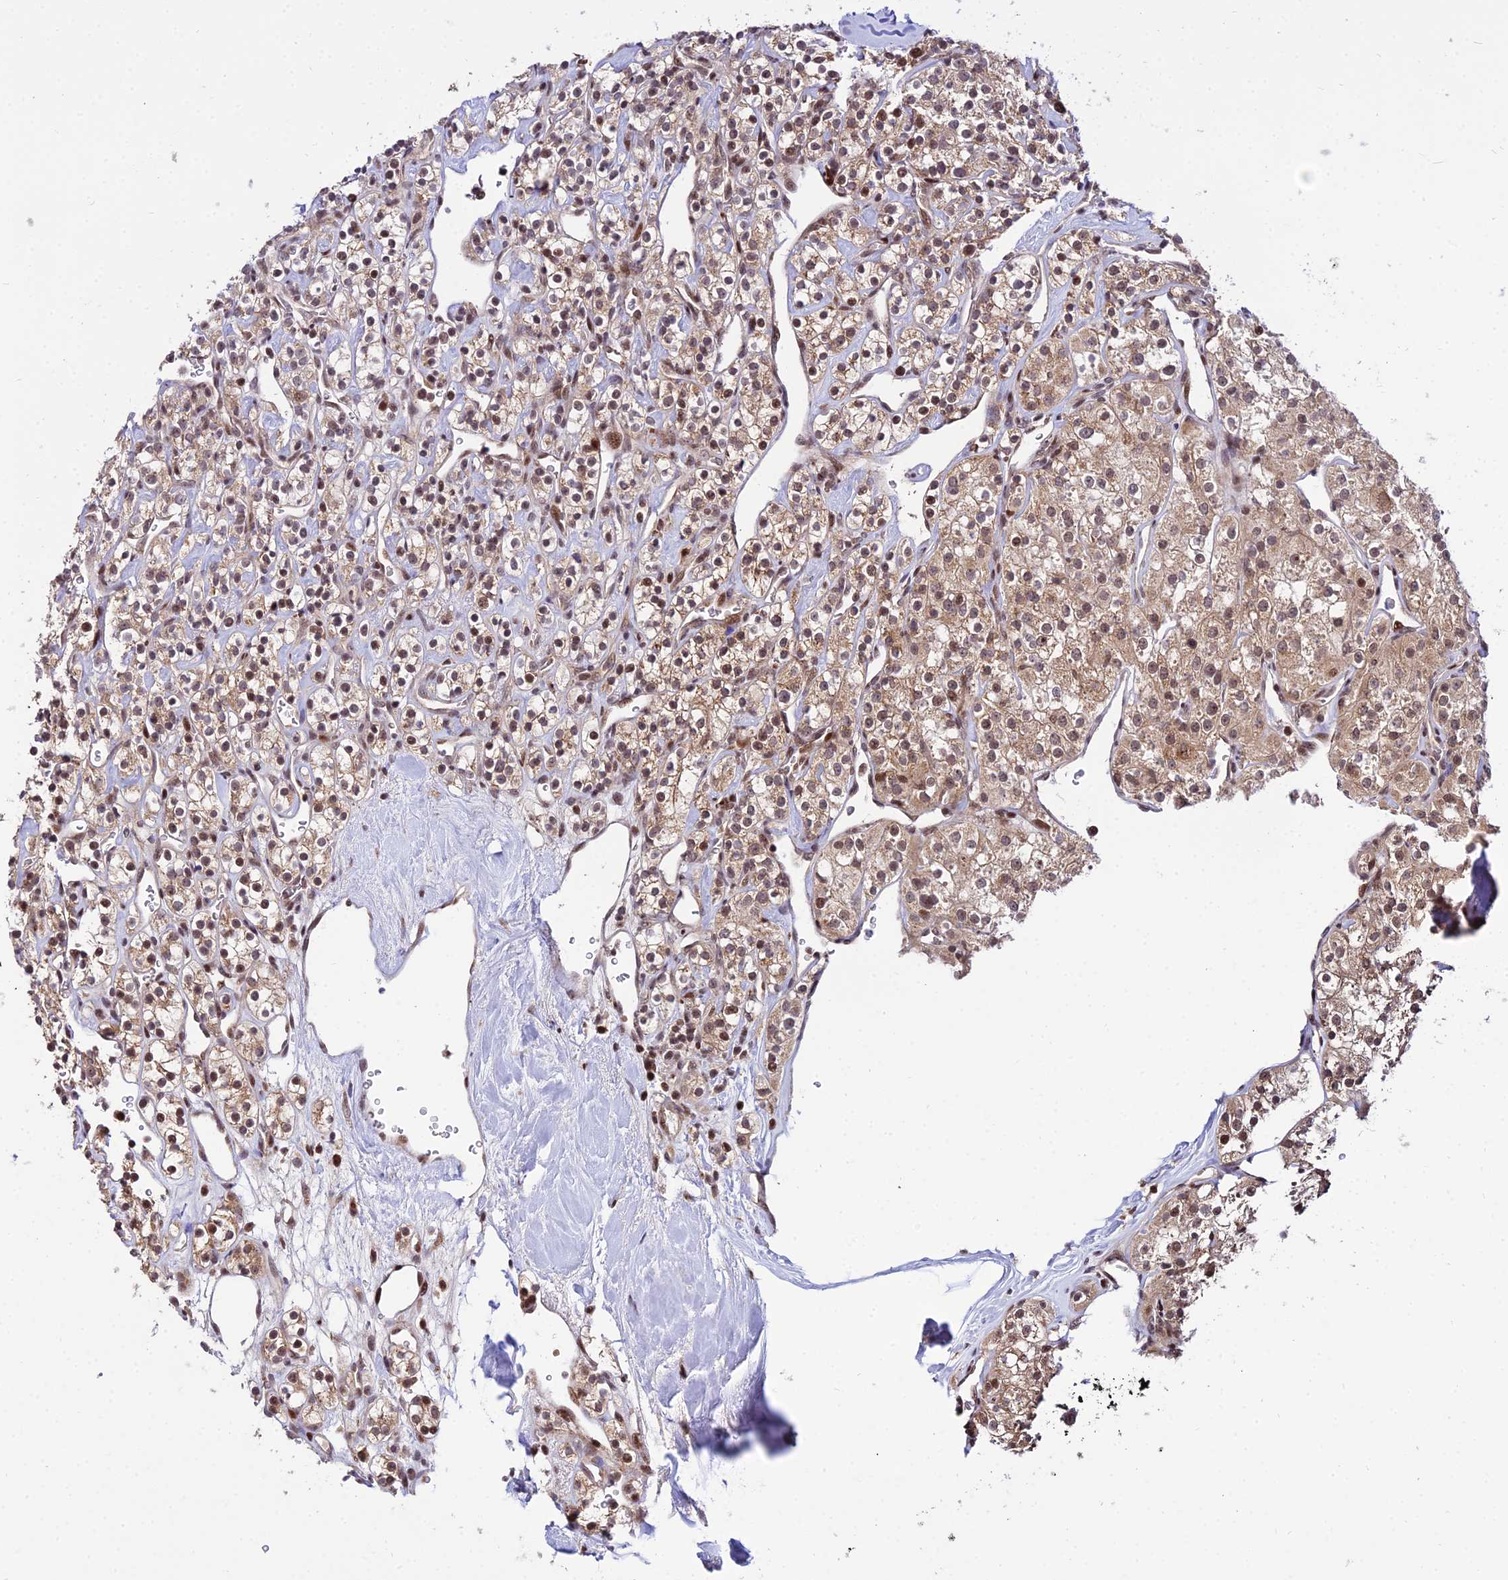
{"staining": {"intensity": "moderate", "quantity": ">75%", "location": "cytoplasmic/membranous,nuclear"}, "tissue": "renal cancer", "cell_type": "Tumor cells", "image_type": "cancer", "snomed": [{"axis": "morphology", "description": "Adenocarcinoma, NOS"}, {"axis": "topography", "description": "Kidney"}], "caption": "IHC of human renal cancer shows medium levels of moderate cytoplasmic/membranous and nuclear expression in about >75% of tumor cells.", "gene": "CIB3", "patient": {"sex": "male", "age": 77}}